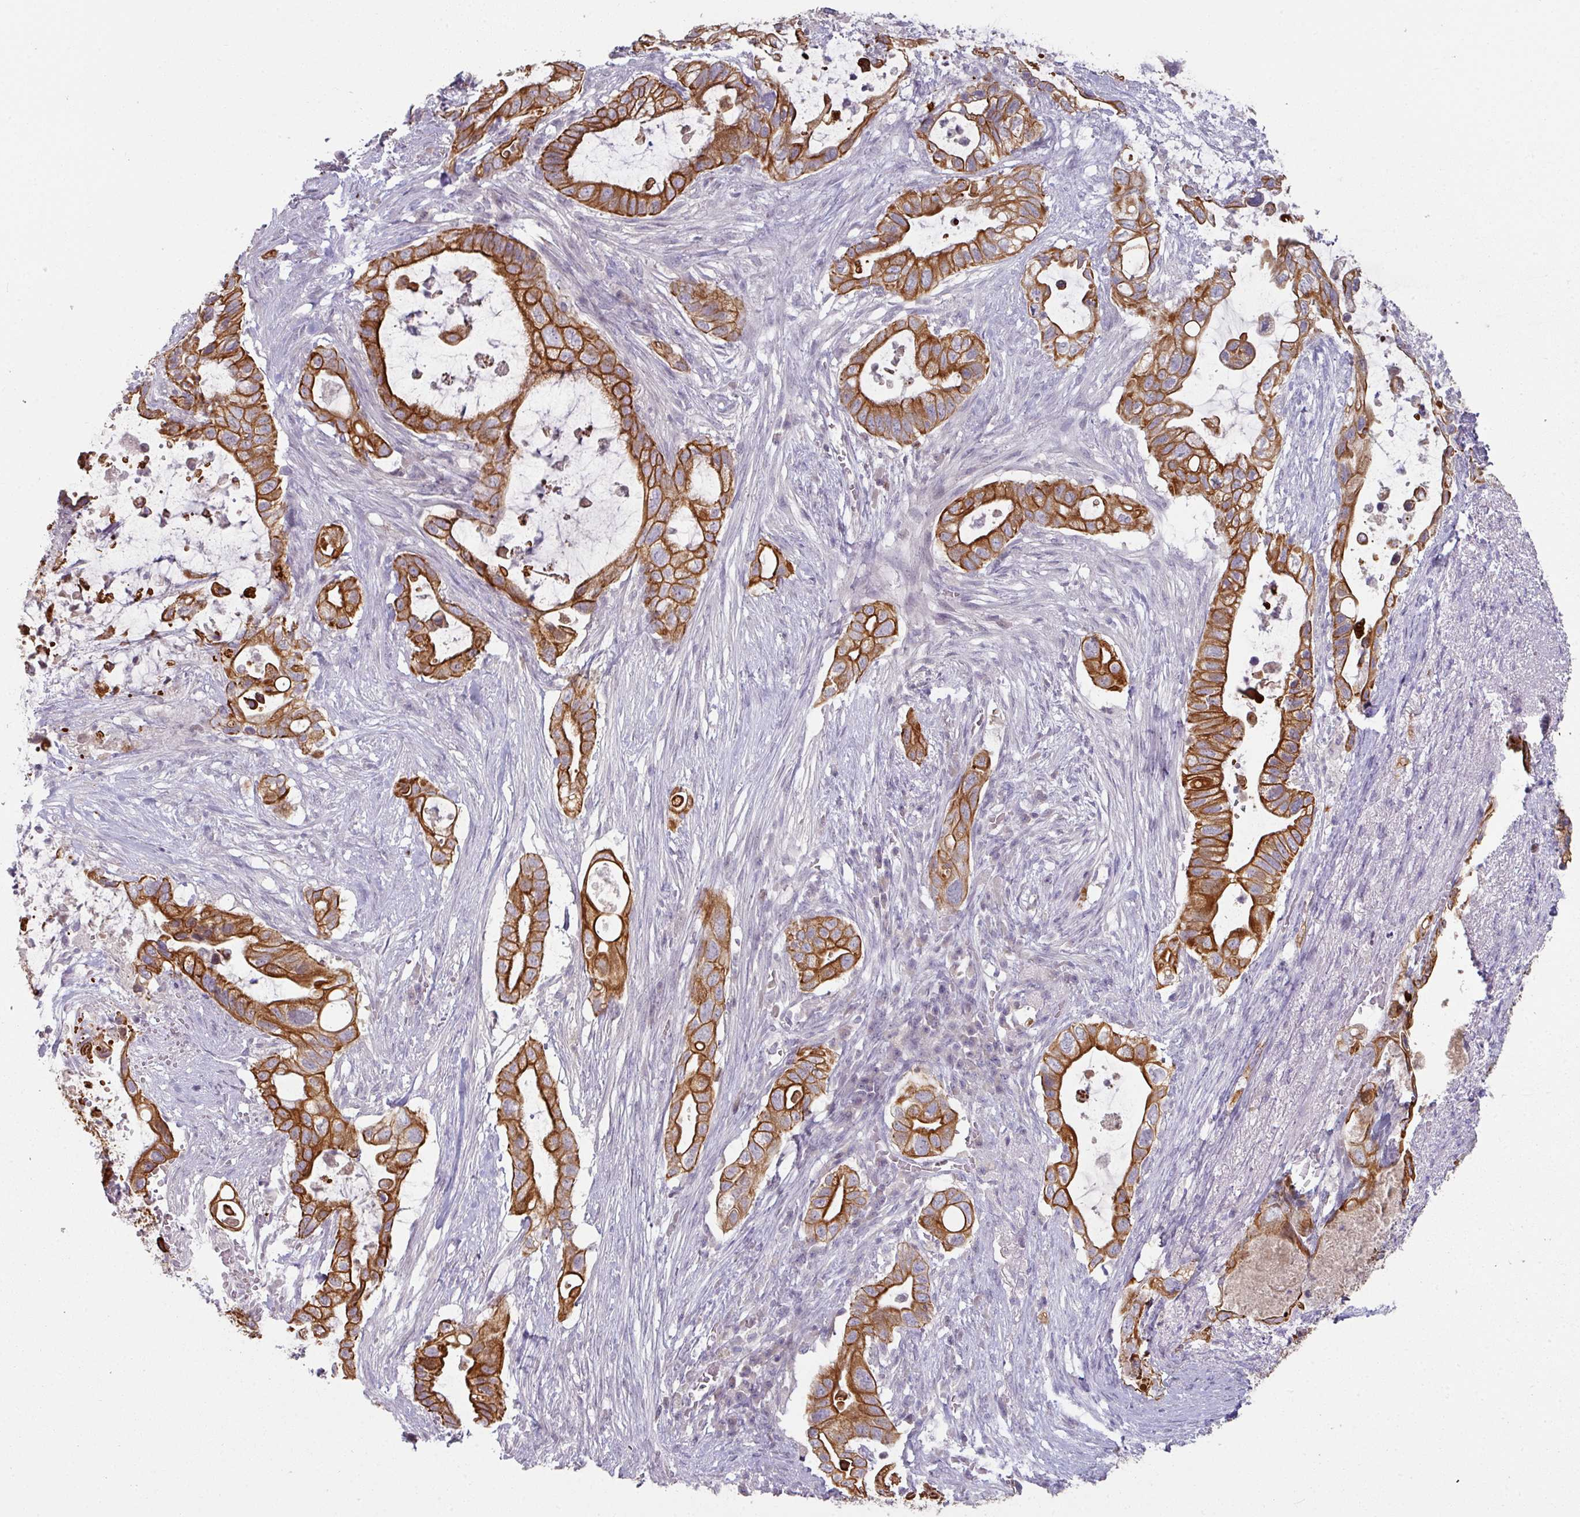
{"staining": {"intensity": "strong", "quantity": ">75%", "location": "cytoplasmic/membranous"}, "tissue": "pancreatic cancer", "cell_type": "Tumor cells", "image_type": "cancer", "snomed": [{"axis": "morphology", "description": "Adenocarcinoma, NOS"}, {"axis": "topography", "description": "Pancreas"}], "caption": "IHC of pancreatic adenocarcinoma reveals high levels of strong cytoplasmic/membranous staining in about >75% of tumor cells. The protein is shown in brown color, while the nuclei are stained blue.", "gene": "GTF2H3", "patient": {"sex": "female", "age": 72}}